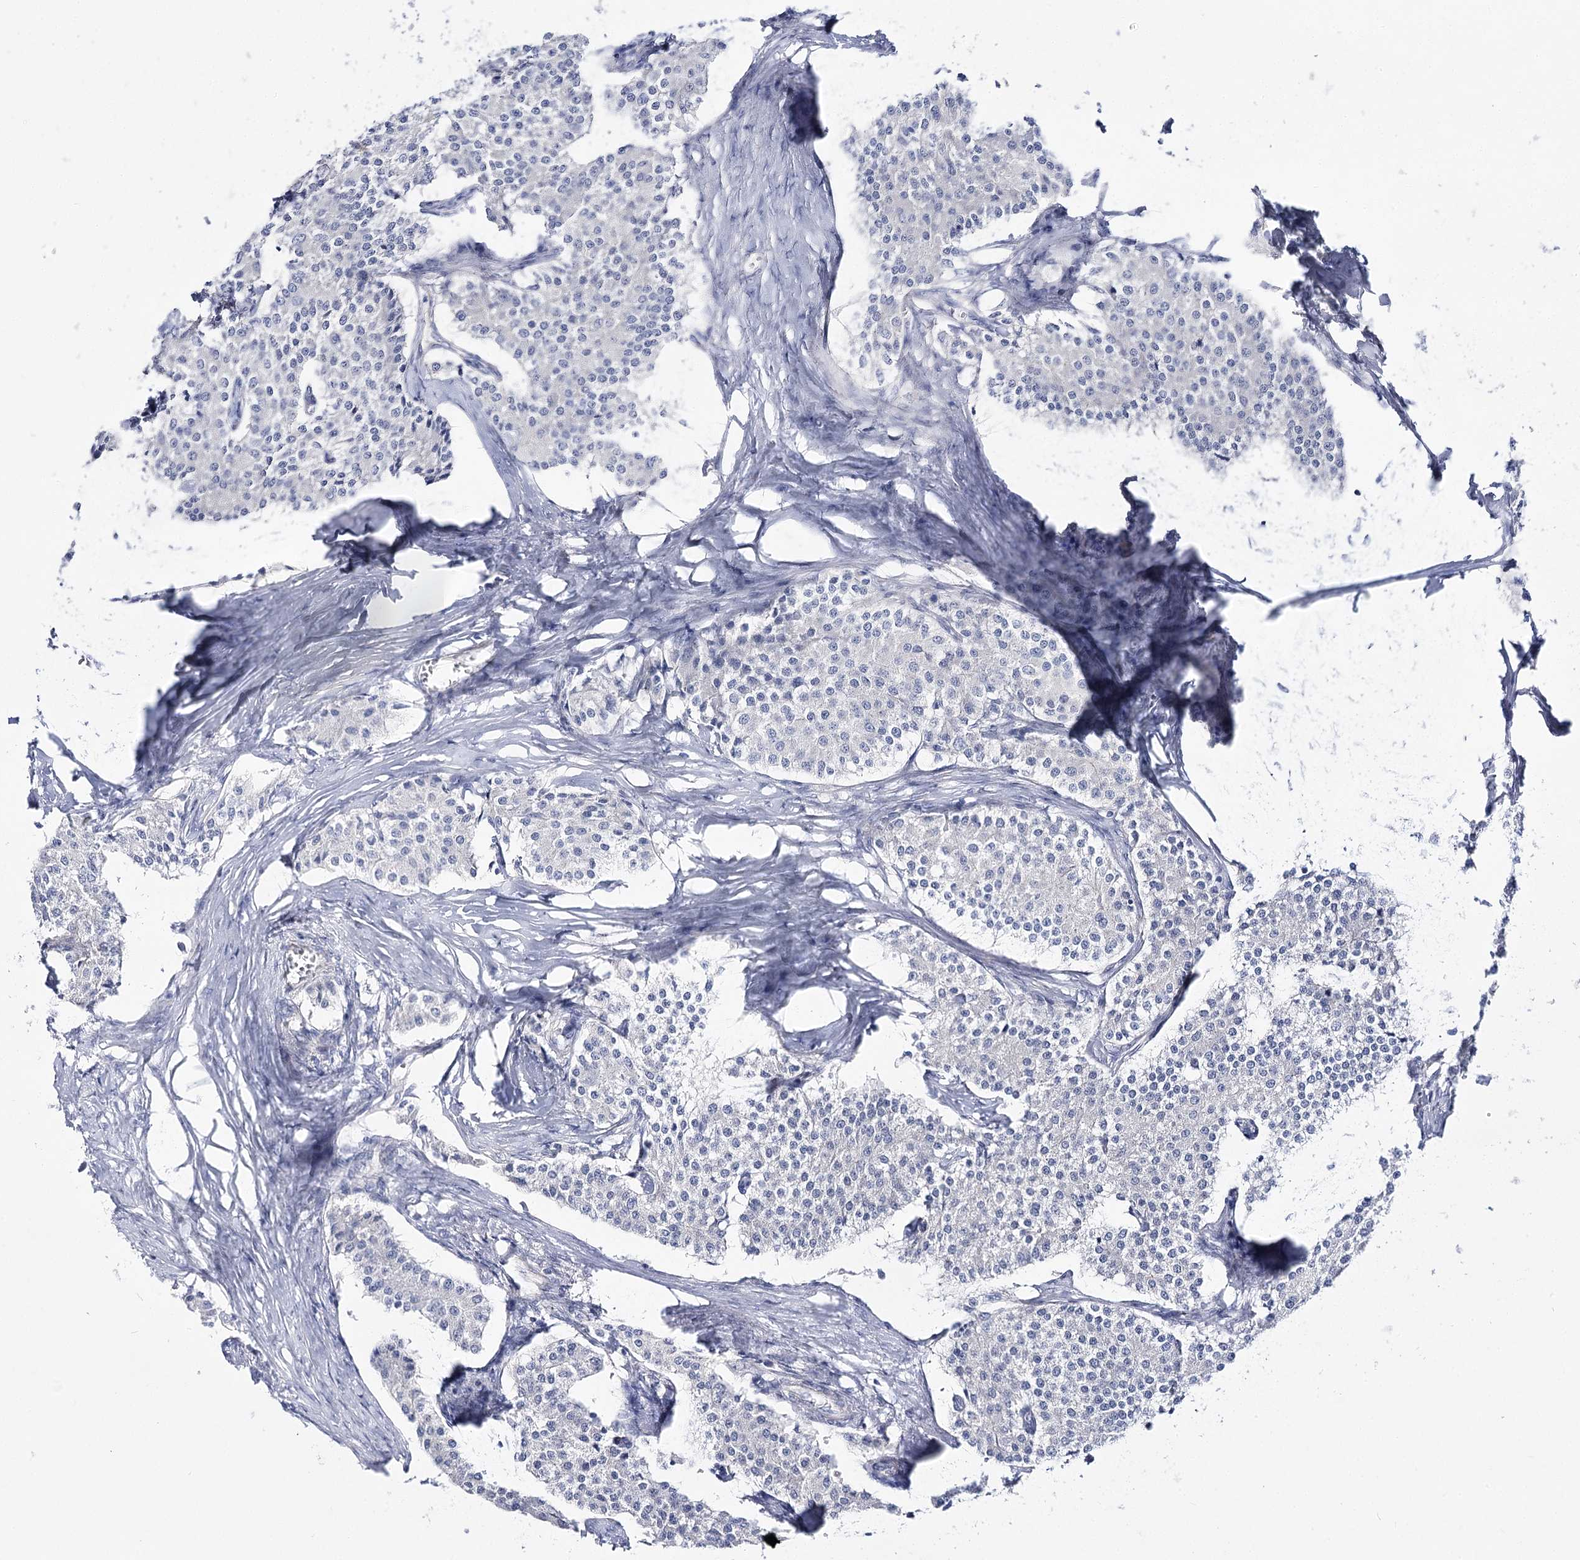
{"staining": {"intensity": "negative", "quantity": "none", "location": "none"}, "tissue": "carcinoid", "cell_type": "Tumor cells", "image_type": "cancer", "snomed": [{"axis": "morphology", "description": "Carcinoid, malignant, NOS"}, {"axis": "topography", "description": "Colon"}], "caption": "An IHC micrograph of carcinoid (malignant) is shown. There is no staining in tumor cells of carcinoid (malignant).", "gene": "NRAP", "patient": {"sex": "female", "age": 52}}